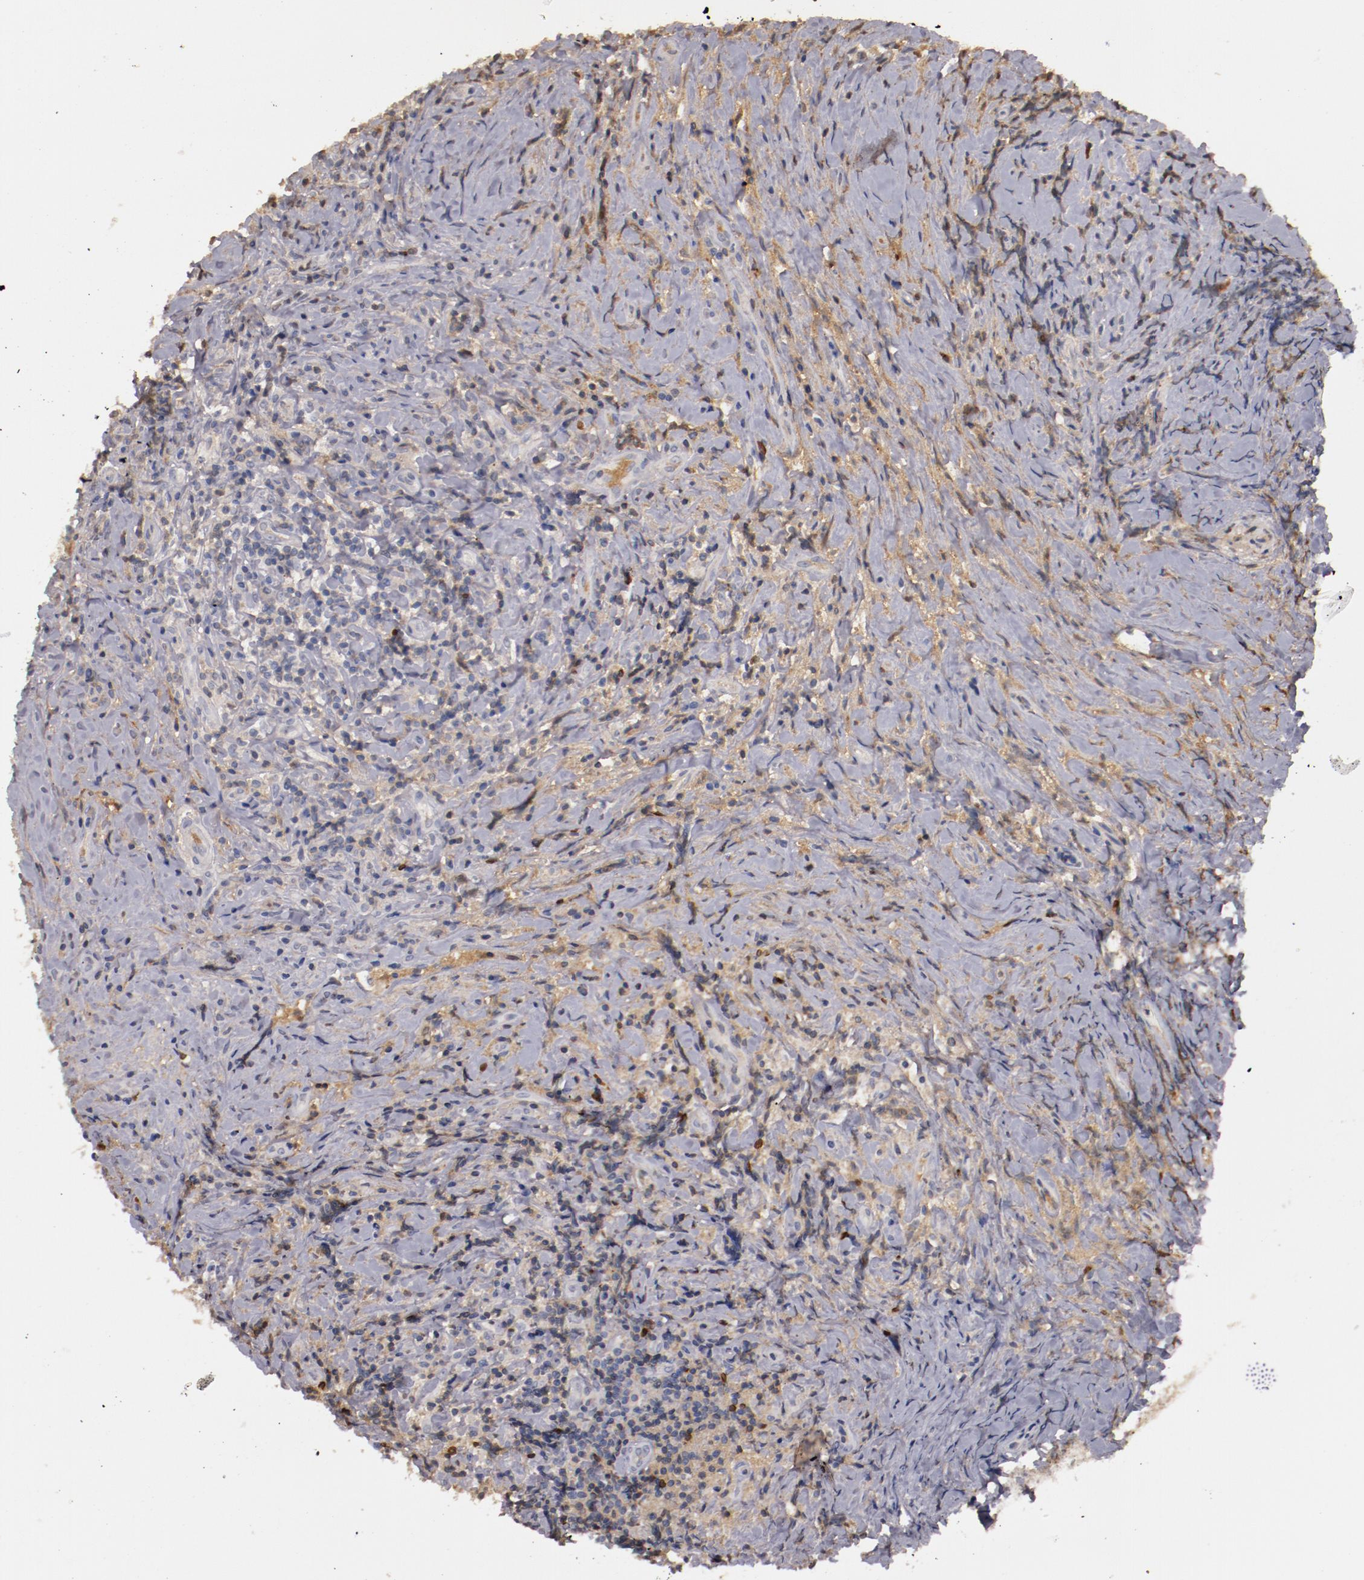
{"staining": {"intensity": "negative", "quantity": "none", "location": "none"}, "tissue": "lymphoma", "cell_type": "Tumor cells", "image_type": "cancer", "snomed": [{"axis": "morphology", "description": "Hodgkin's disease, NOS"}, {"axis": "topography", "description": "Lymph node"}], "caption": "The immunohistochemistry histopathology image has no significant staining in tumor cells of Hodgkin's disease tissue.", "gene": "MBL2", "patient": {"sex": "female", "age": 25}}